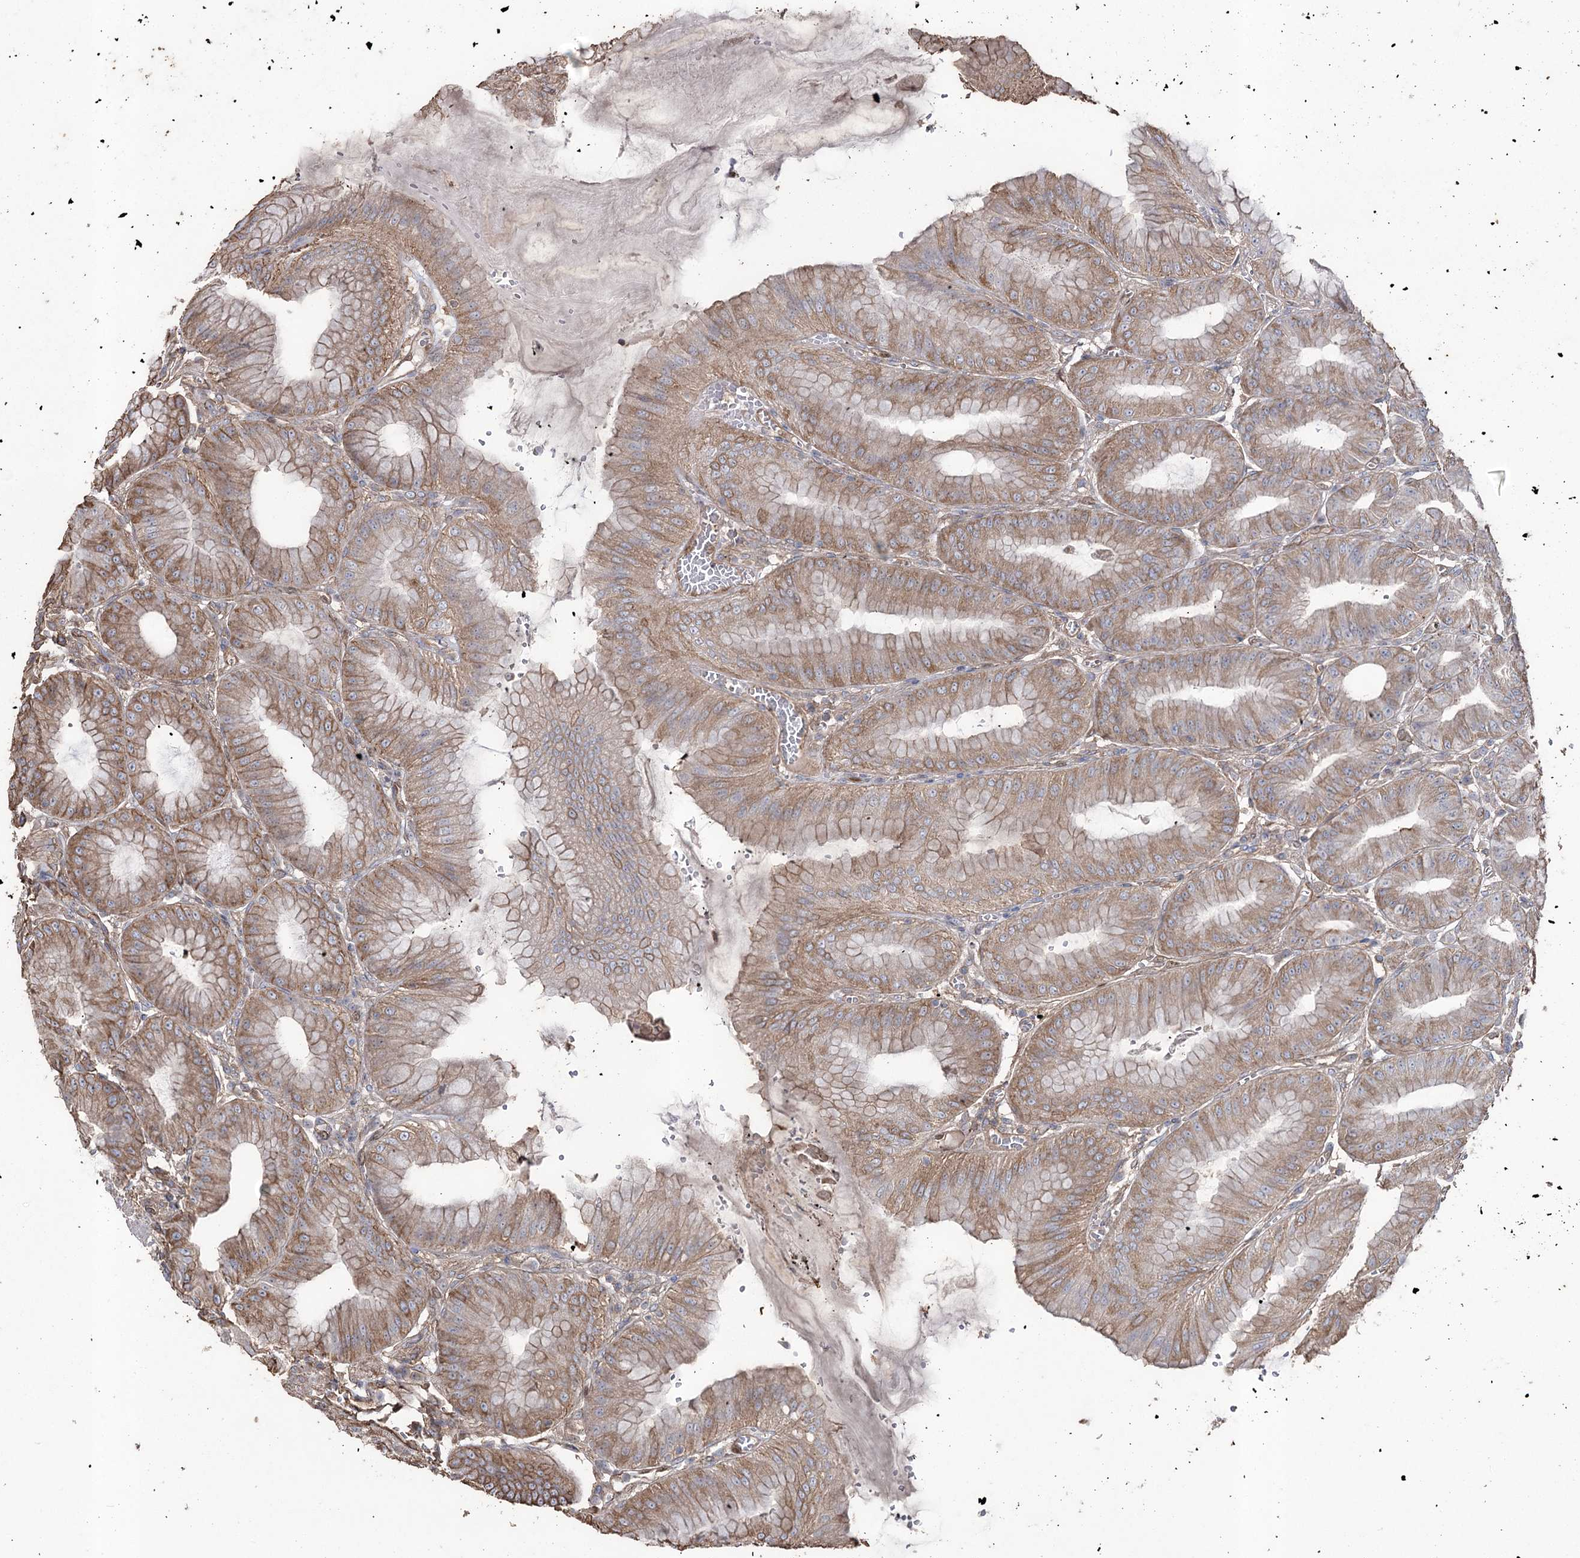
{"staining": {"intensity": "moderate", "quantity": ">75%", "location": "cytoplasmic/membranous"}, "tissue": "stomach", "cell_type": "Glandular cells", "image_type": "normal", "snomed": [{"axis": "morphology", "description": "Normal tissue, NOS"}, {"axis": "topography", "description": "Stomach, lower"}], "caption": "DAB (3,3'-diaminobenzidine) immunohistochemical staining of normal human stomach demonstrates moderate cytoplasmic/membranous protein staining in approximately >75% of glandular cells.", "gene": "FAM13B", "patient": {"sex": "male", "age": 71}}